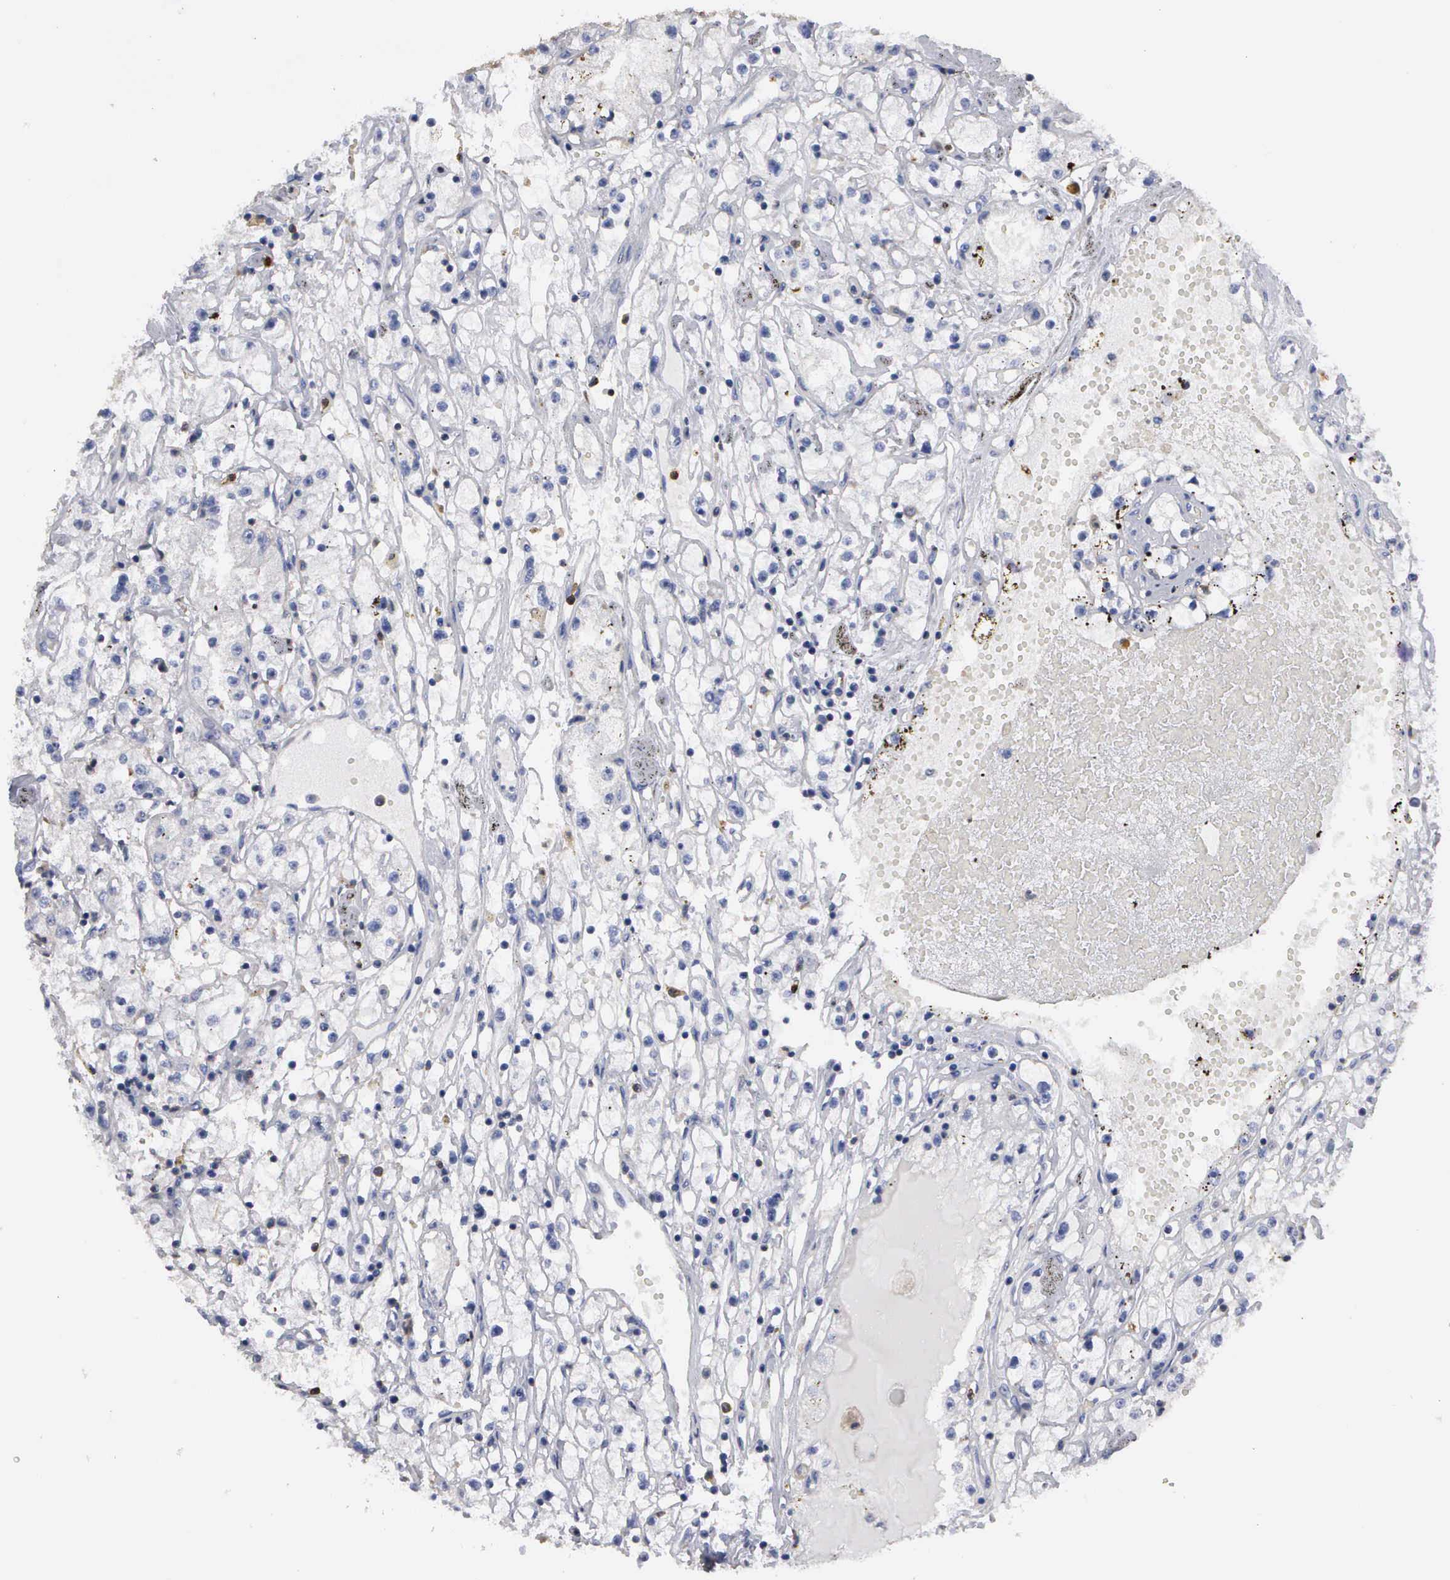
{"staining": {"intensity": "negative", "quantity": "none", "location": "none"}, "tissue": "renal cancer", "cell_type": "Tumor cells", "image_type": "cancer", "snomed": [{"axis": "morphology", "description": "Adenocarcinoma, NOS"}, {"axis": "topography", "description": "Kidney"}], "caption": "Immunohistochemical staining of adenocarcinoma (renal) demonstrates no significant positivity in tumor cells.", "gene": "G6PD", "patient": {"sex": "male", "age": 56}}